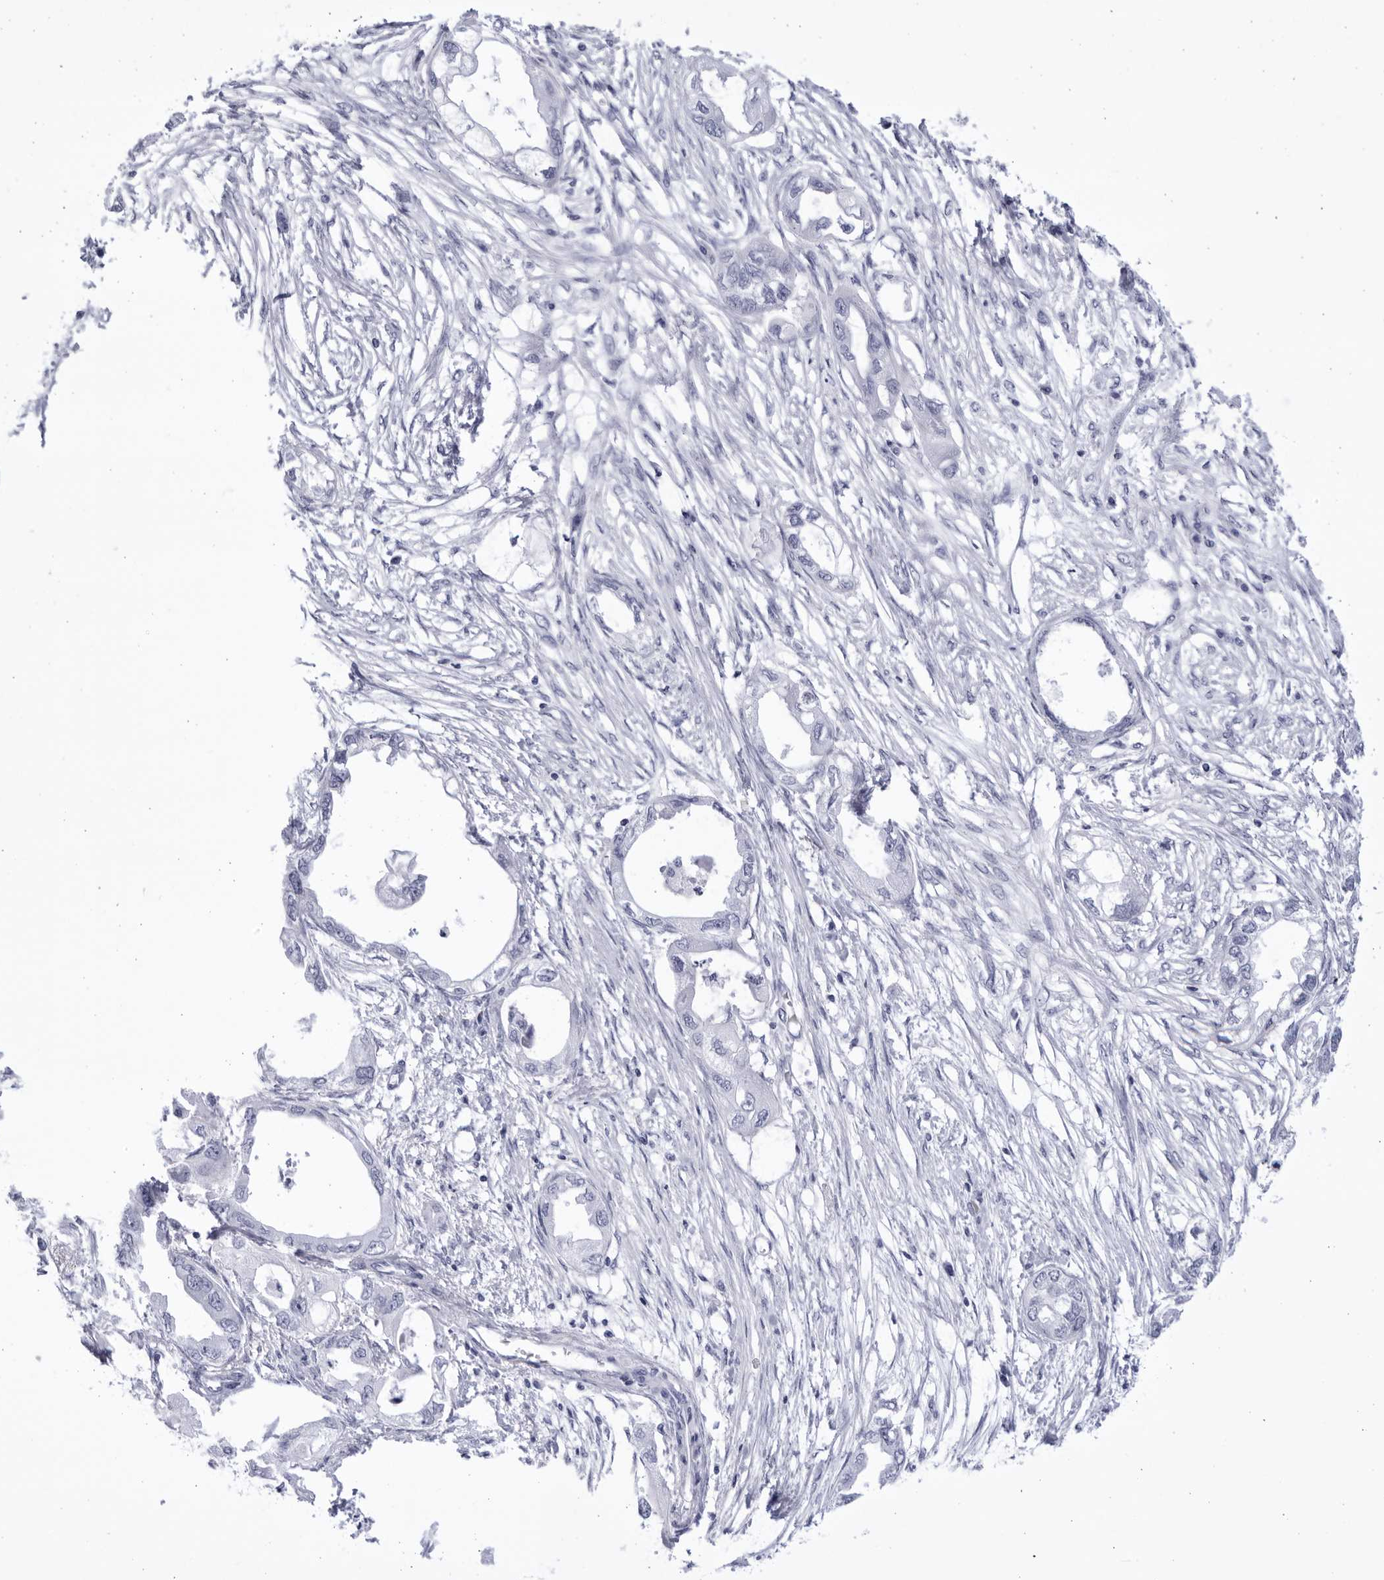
{"staining": {"intensity": "negative", "quantity": "none", "location": "none"}, "tissue": "endometrial cancer", "cell_type": "Tumor cells", "image_type": "cancer", "snomed": [{"axis": "morphology", "description": "Adenocarcinoma, NOS"}, {"axis": "morphology", "description": "Adenocarcinoma, metastatic, NOS"}, {"axis": "topography", "description": "Adipose tissue"}, {"axis": "topography", "description": "Endometrium"}], "caption": "This is an immunohistochemistry image of human endometrial cancer (metastatic adenocarcinoma). There is no positivity in tumor cells.", "gene": "CCDC181", "patient": {"sex": "female", "age": 67}}